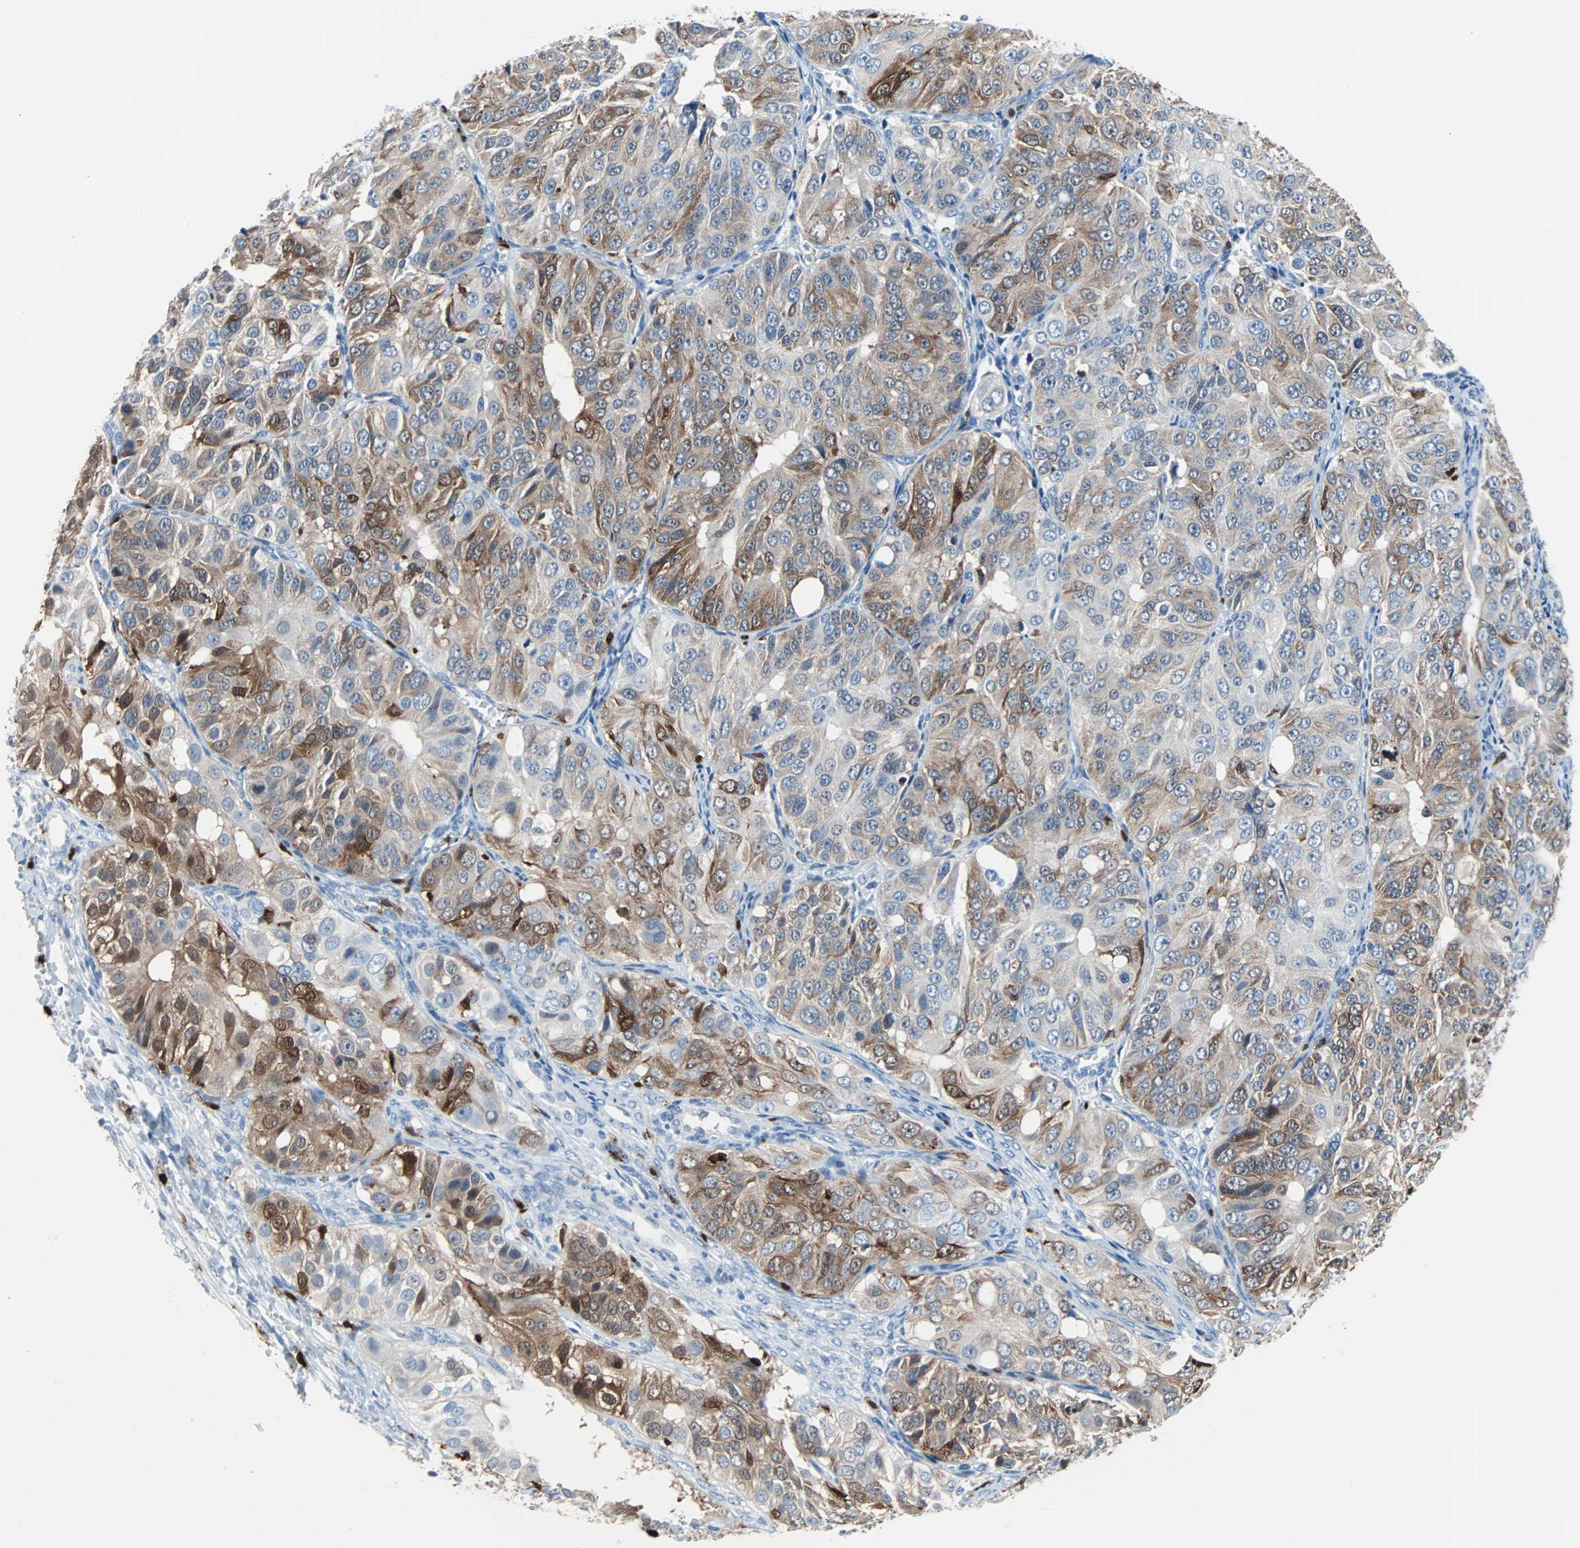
{"staining": {"intensity": "moderate", "quantity": "25%-75%", "location": "cytoplasmic/membranous"}, "tissue": "ovarian cancer", "cell_type": "Tumor cells", "image_type": "cancer", "snomed": [{"axis": "morphology", "description": "Carcinoma, endometroid"}, {"axis": "topography", "description": "Ovary"}], "caption": "Brown immunohistochemical staining in human endometroid carcinoma (ovarian) reveals moderate cytoplasmic/membranous positivity in approximately 25%-75% of tumor cells.", "gene": "SYK", "patient": {"sex": "female", "age": 51}}